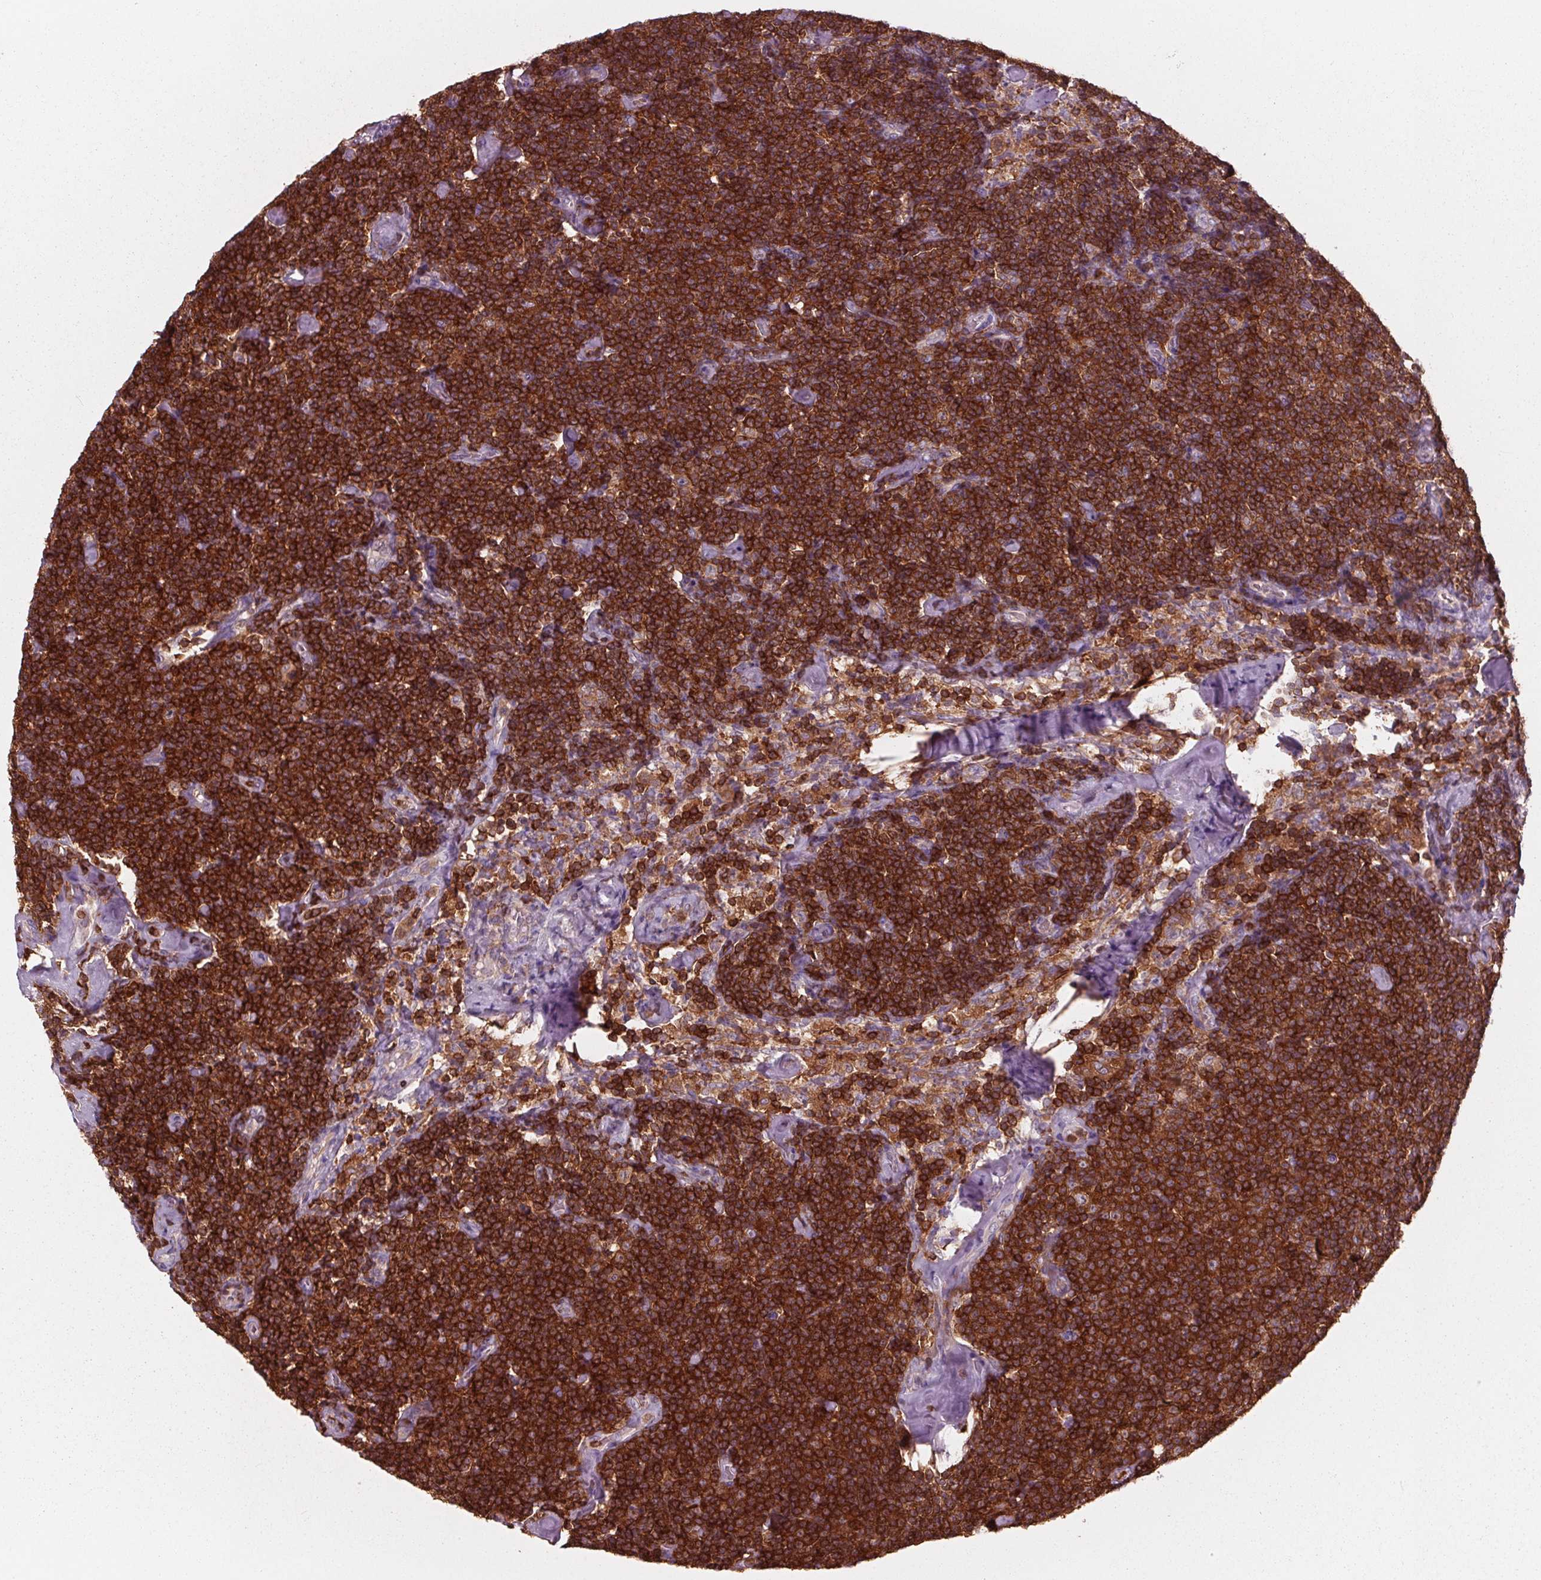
{"staining": {"intensity": "strong", "quantity": ">75%", "location": "cytoplasmic/membranous"}, "tissue": "lymphoma", "cell_type": "Tumor cells", "image_type": "cancer", "snomed": [{"axis": "morphology", "description": "Malignant lymphoma, non-Hodgkin's type, Low grade"}, {"axis": "topography", "description": "Lymph node"}], "caption": "The immunohistochemical stain highlights strong cytoplasmic/membranous expression in tumor cells of lymphoma tissue.", "gene": "ARHGAP25", "patient": {"sex": "male", "age": 81}}